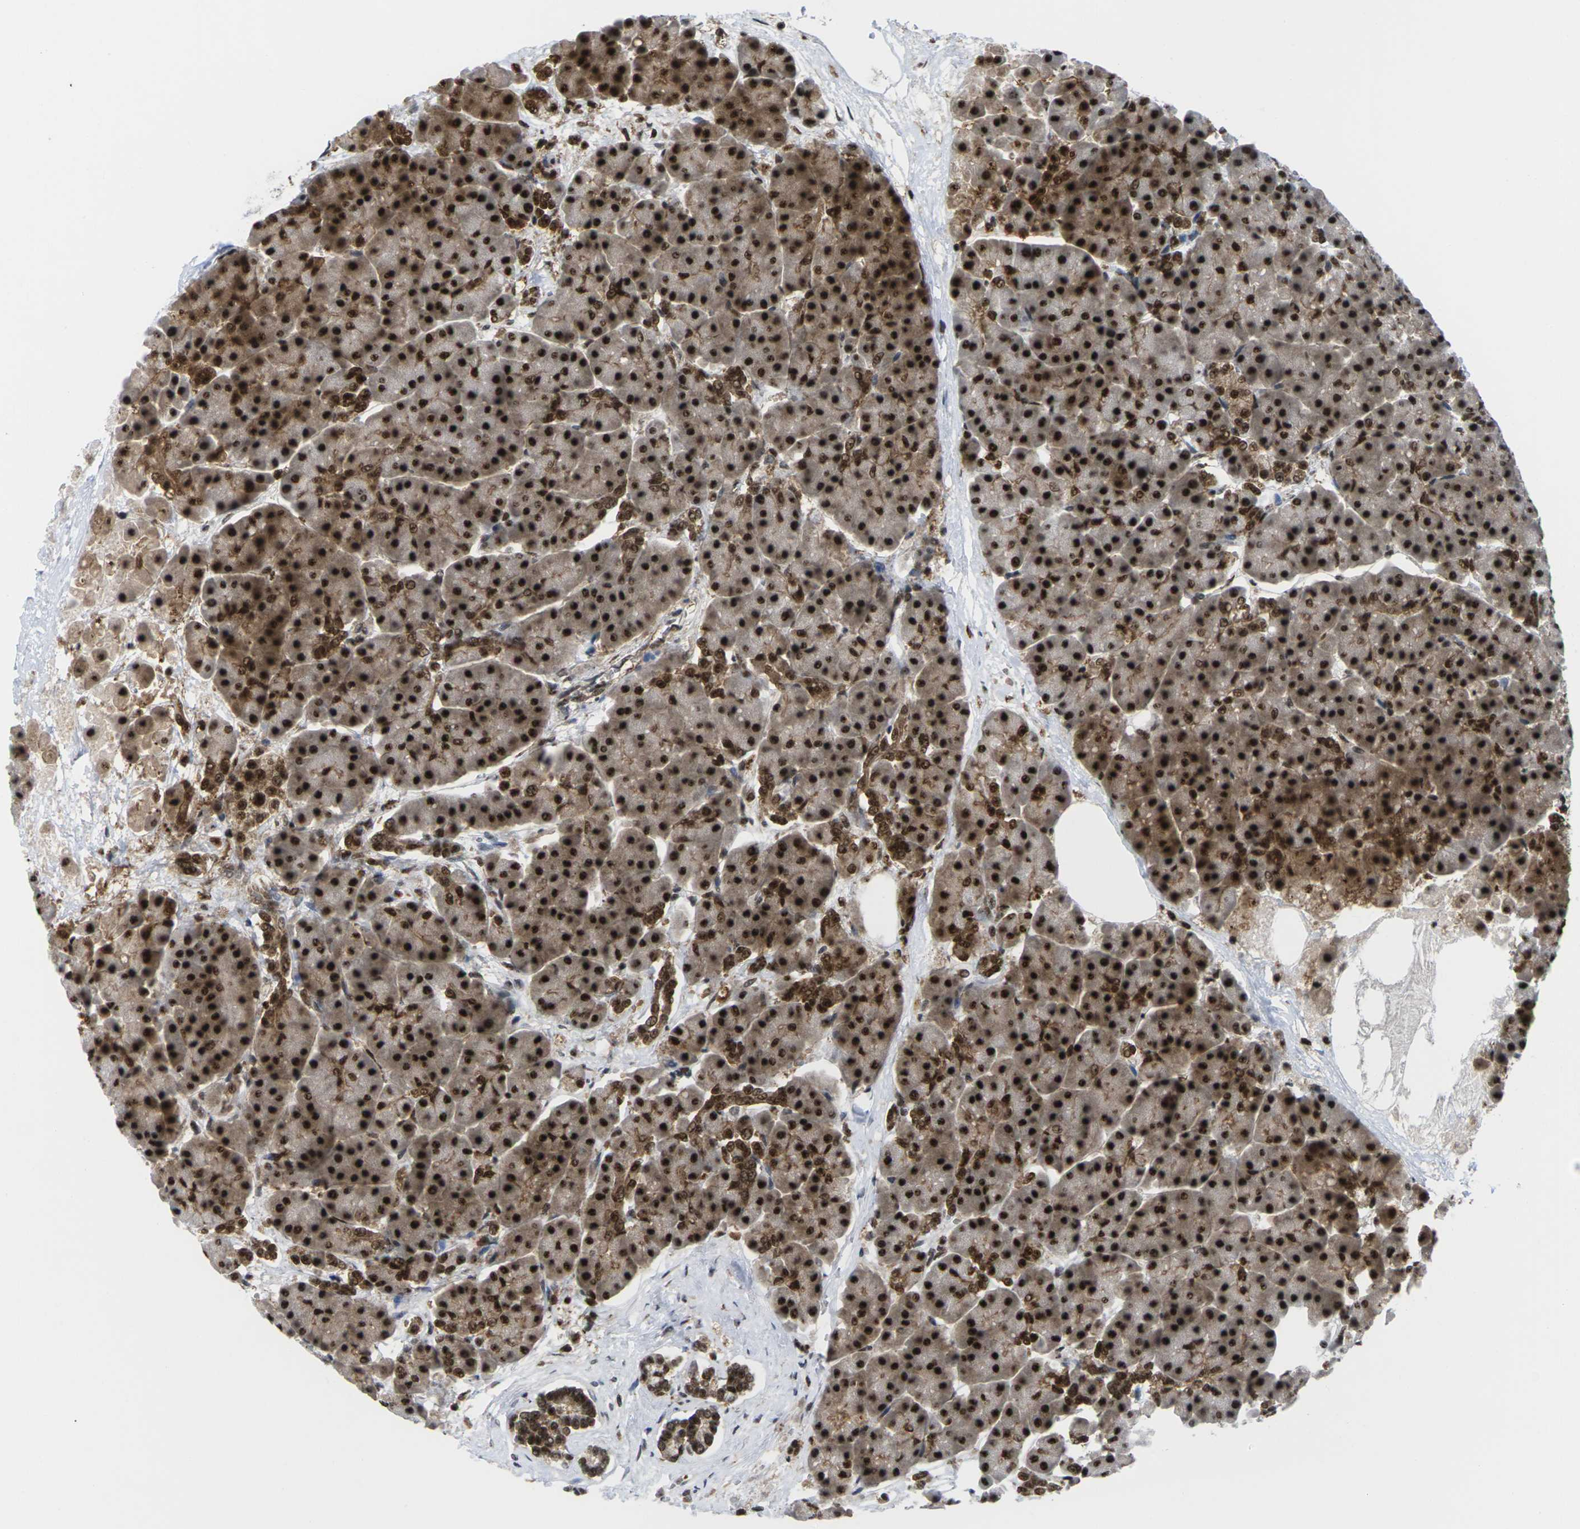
{"staining": {"intensity": "strong", "quantity": ">75%", "location": "cytoplasmic/membranous,nuclear"}, "tissue": "pancreas", "cell_type": "Exocrine glandular cells", "image_type": "normal", "snomed": [{"axis": "morphology", "description": "Normal tissue, NOS"}, {"axis": "topography", "description": "Pancreas"}], "caption": "This photomicrograph reveals IHC staining of normal human pancreas, with high strong cytoplasmic/membranous,nuclear positivity in about >75% of exocrine glandular cells.", "gene": "MAGOH", "patient": {"sex": "female", "age": 70}}